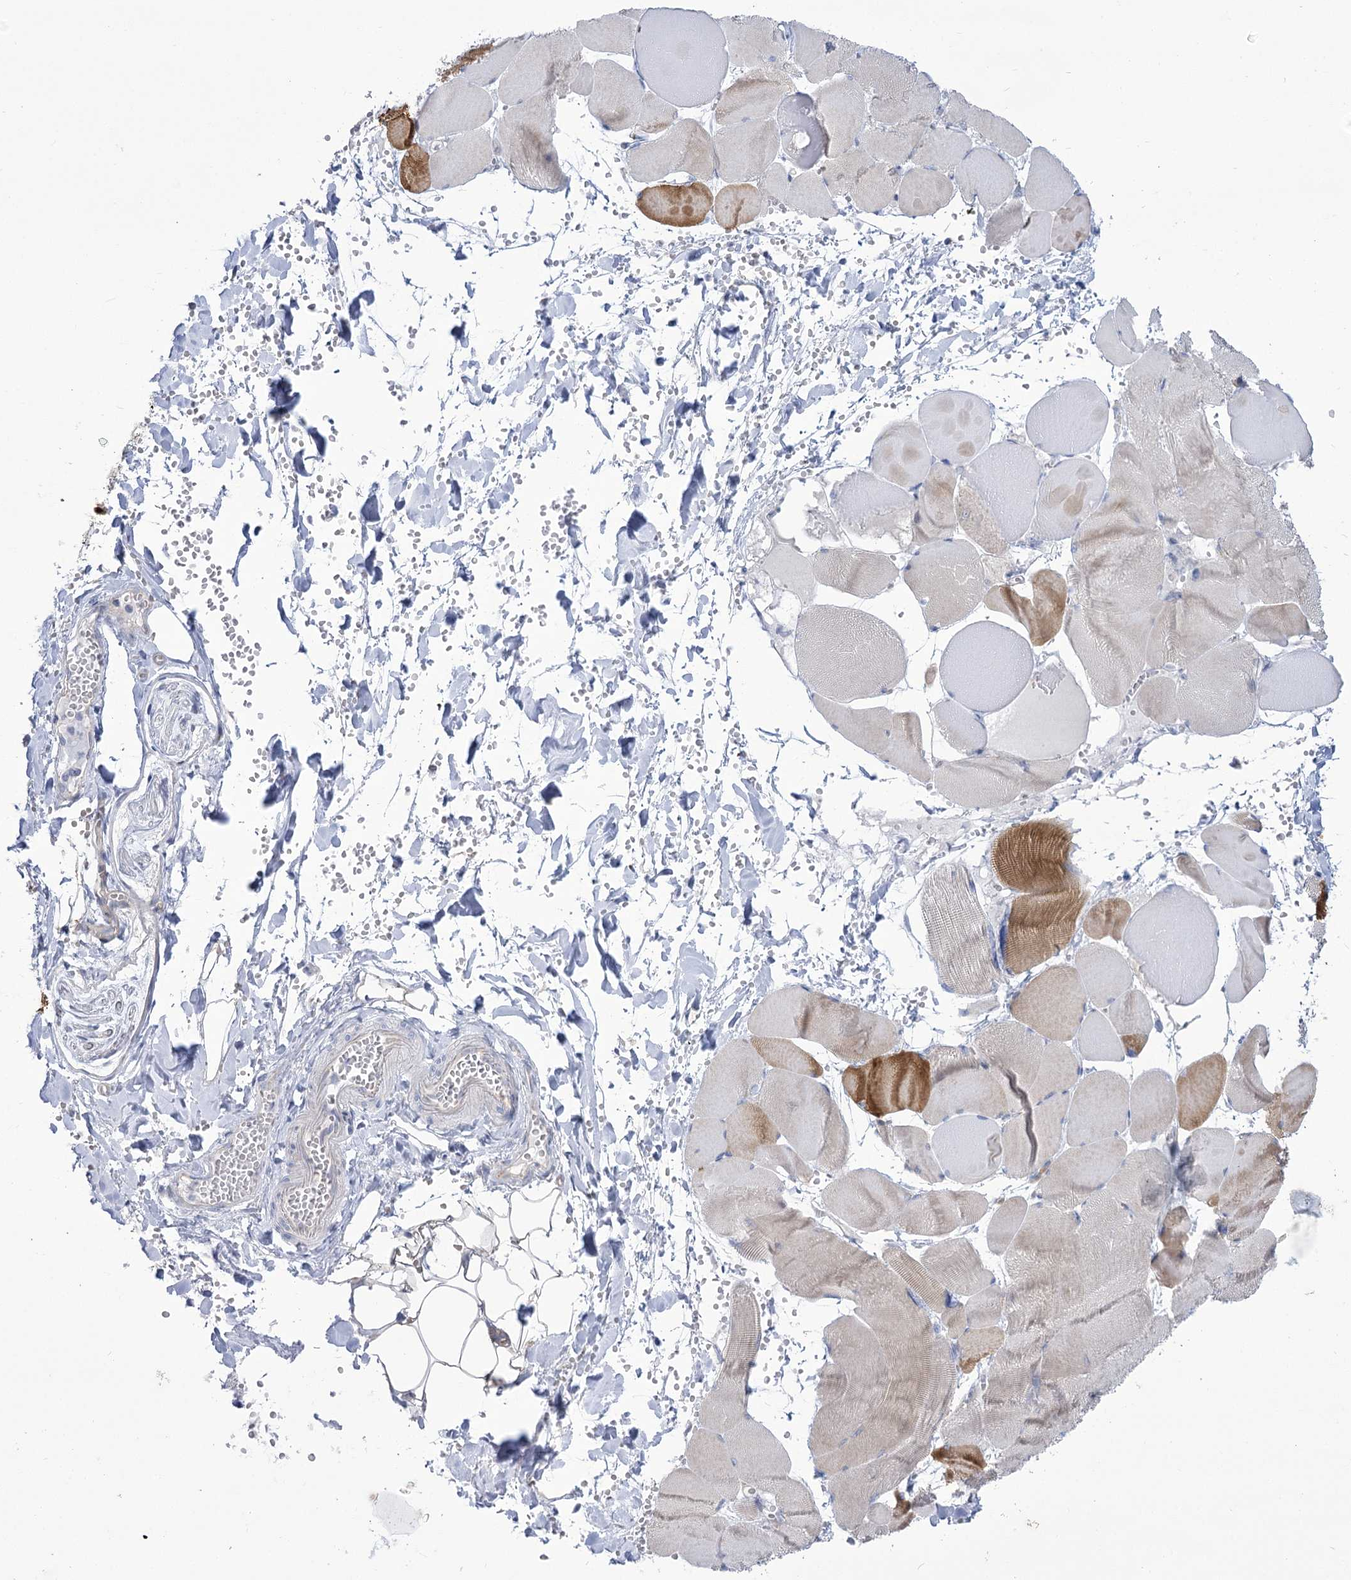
{"staining": {"intensity": "negative", "quantity": "none", "location": "none"}, "tissue": "adipose tissue", "cell_type": "Adipocytes", "image_type": "normal", "snomed": [{"axis": "morphology", "description": "Normal tissue, NOS"}, {"axis": "topography", "description": "Skeletal muscle"}, {"axis": "topography", "description": "Peripheral nerve tissue"}], "caption": "IHC image of unremarkable adipose tissue: human adipose tissue stained with DAB reveals no significant protein positivity in adipocytes.", "gene": "SUOX", "patient": {"sex": "female", "age": 55}}